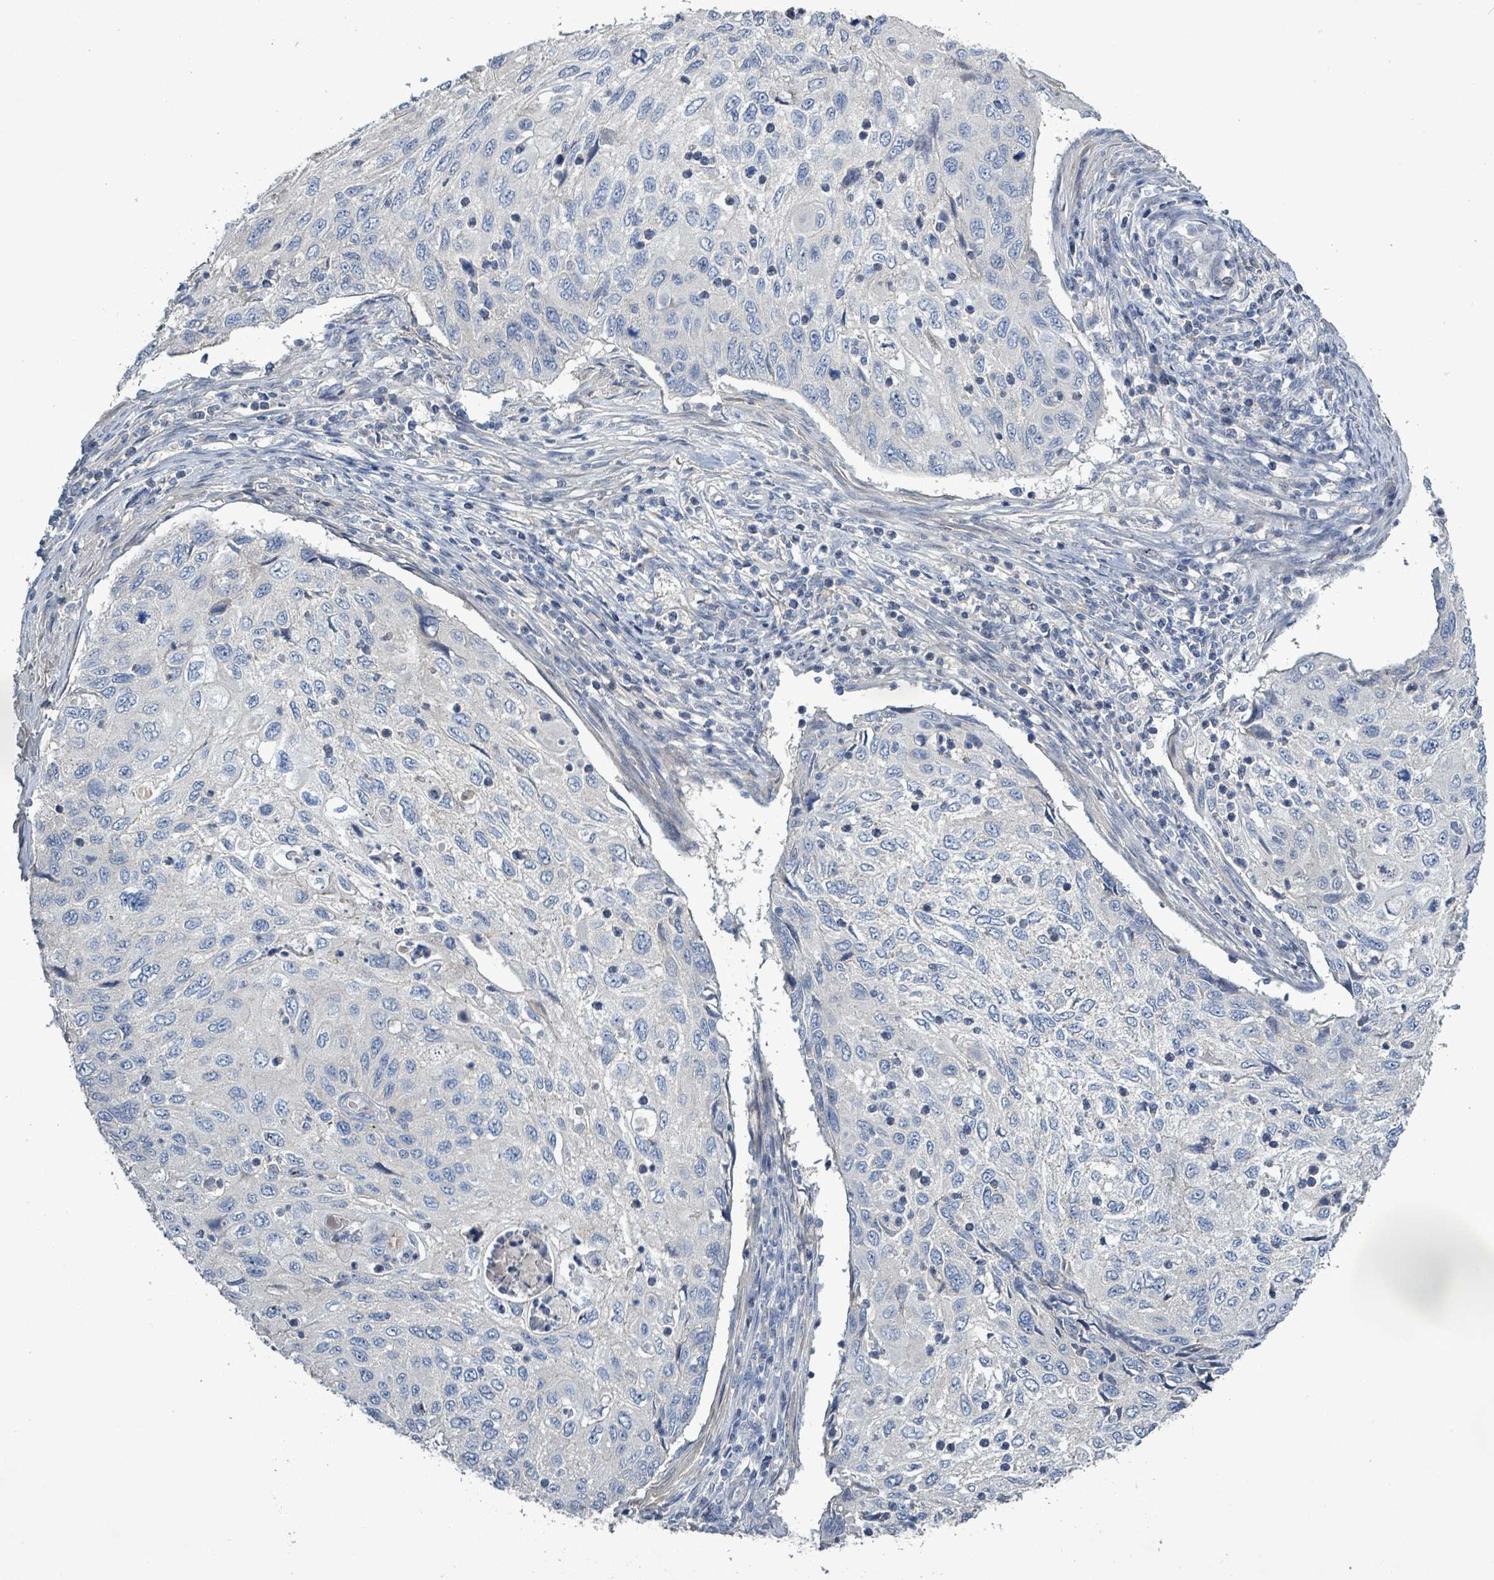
{"staining": {"intensity": "negative", "quantity": "none", "location": "none"}, "tissue": "cervical cancer", "cell_type": "Tumor cells", "image_type": "cancer", "snomed": [{"axis": "morphology", "description": "Squamous cell carcinoma, NOS"}, {"axis": "topography", "description": "Cervix"}], "caption": "A micrograph of squamous cell carcinoma (cervical) stained for a protein shows no brown staining in tumor cells.", "gene": "KRAS", "patient": {"sex": "female", "age": 70}}